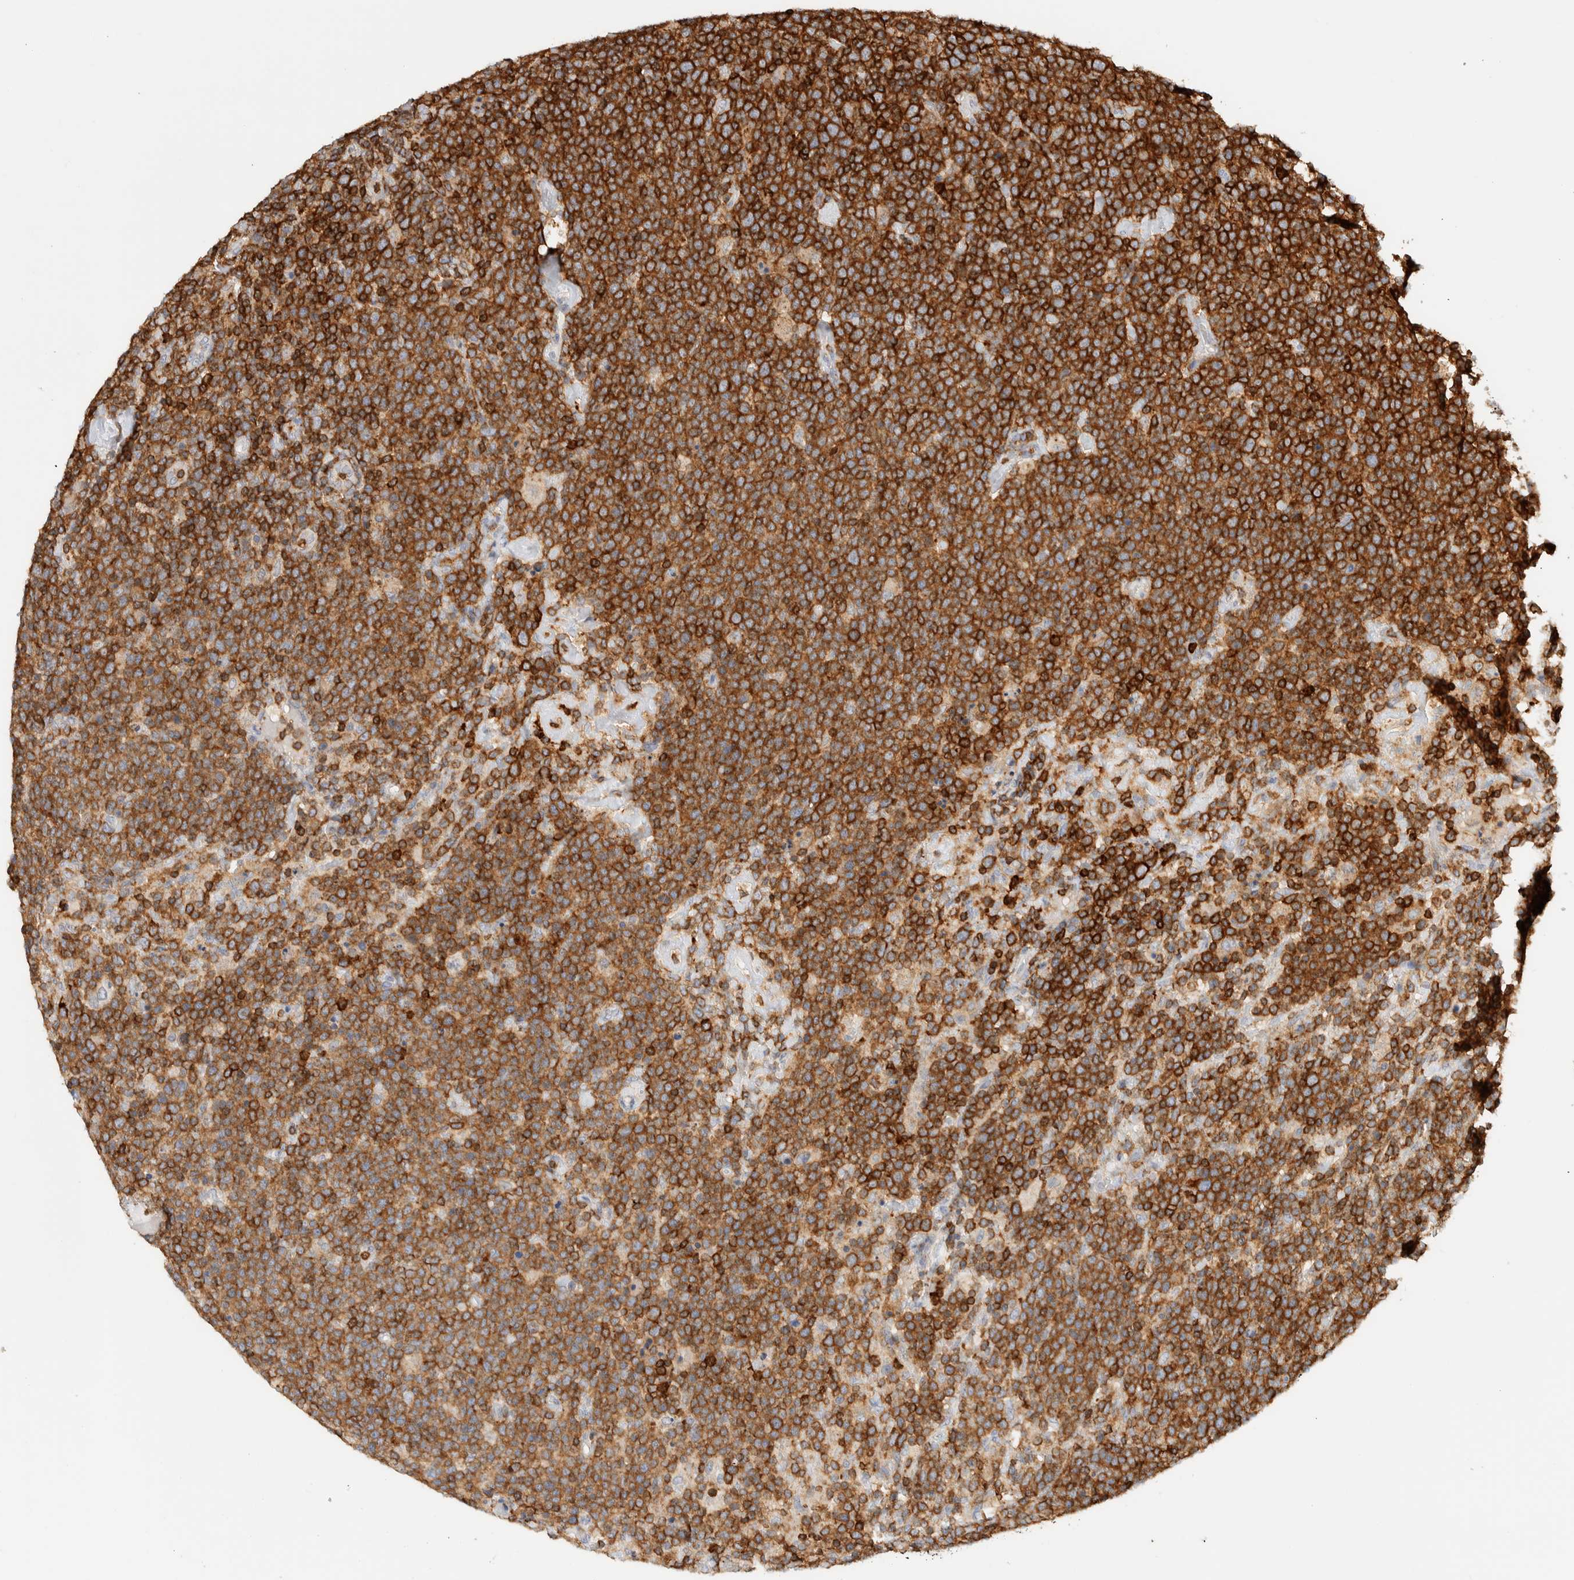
{"staining": {"intensity": "strong", "quantity": ">75%", "location": "cytoplasmic/membranous"}, "tissue": "lymphoma", "cell_type": "Tumor cells", "image_type": "cancer", "snomed": [{"axis": "morphology", "description": "Malignant lymphoma, non-Hodgkin's type, High grade"}, {"axis": "topography", "description": "Lymph node"}], "caption": "The immunohistochemical stain highlights strong cytoplasmic/membranous expression in tumor cells of high-grade malignant lymphoma, non-Hodgkin's type tissue. The staining was performed using DAB (3,3'-diaminobenzidine) to visualize the protein expression in brown, while the nuclei were stained in blue with hematoxylin (Magnification: 20x).", "gene": "RUNDC1", "patient": {"sex": "male", "age": 61}}